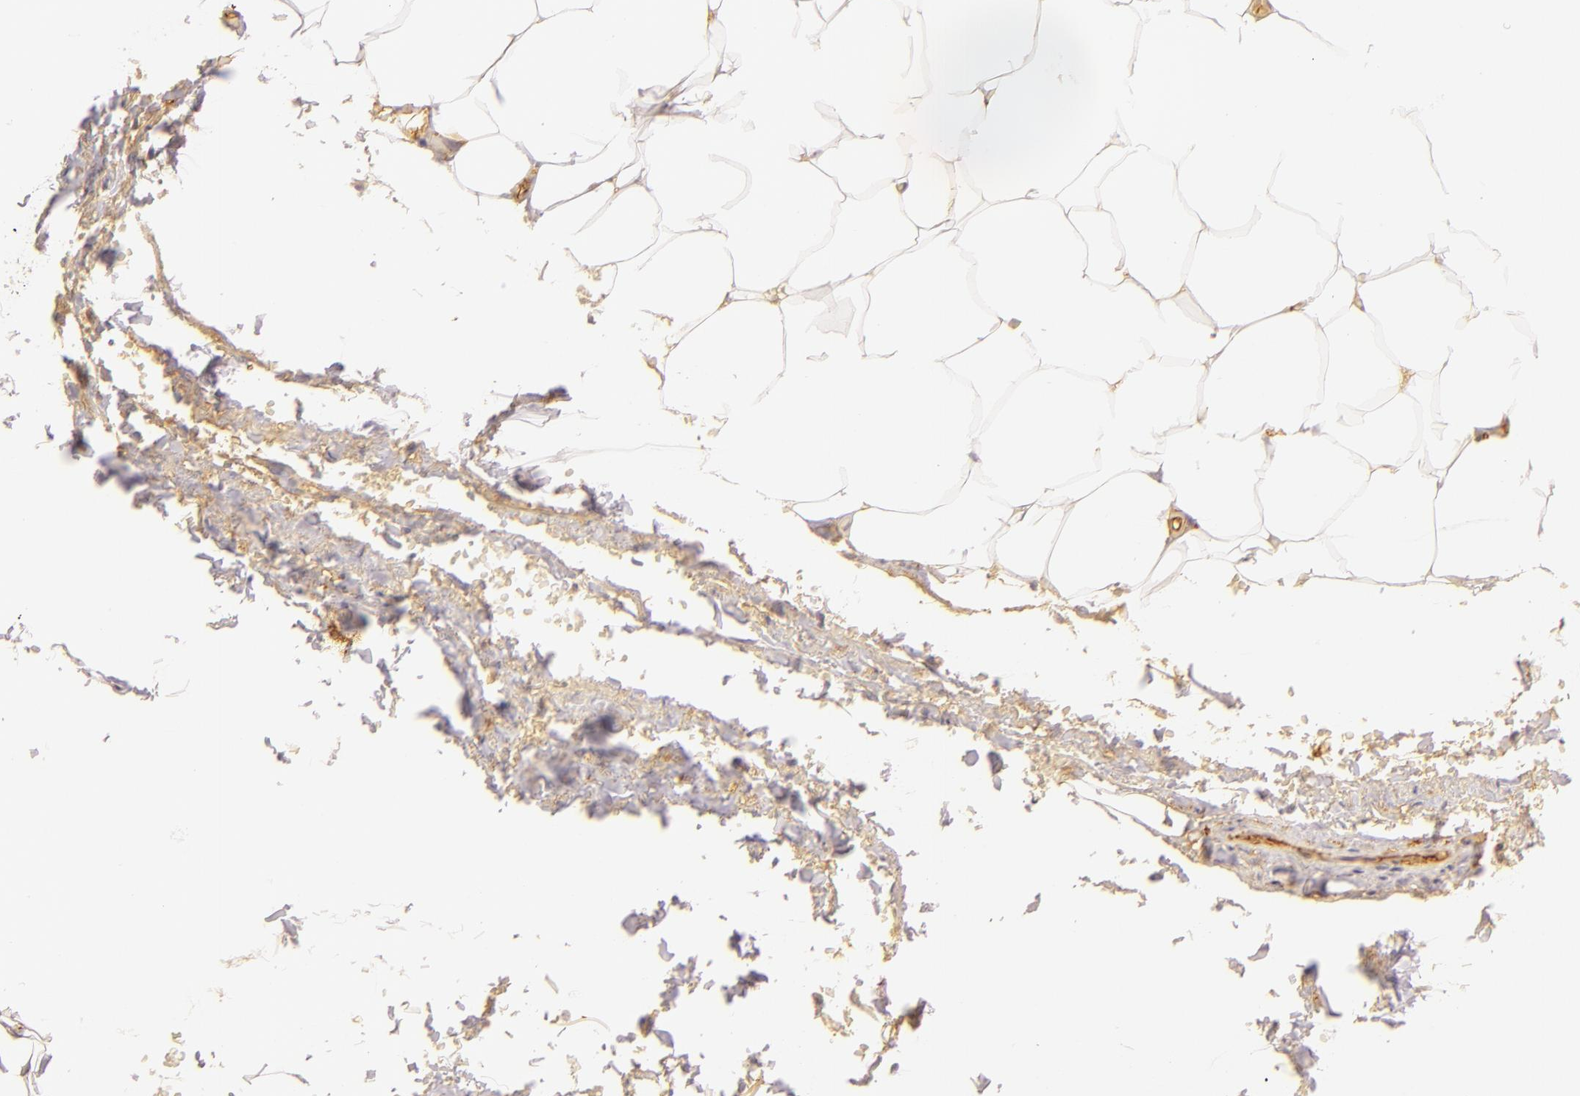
{"staining": {"intensity": "moderate", "quantity": "<25%", "location": "cytoplasmic/membranous"}, "tissue": "adipose tissue", "cell_type": "Adipocytes", "image_type": "normal", "snomed": [{"axis": "morphology", "description": "Normal tissue, NOS"}, {"axis": "topography", "description": "Soft tissue"}, {"axis": "topography", "description": "Peripheral nerve tissue"}], "caption": "Immunohistochemical staining of normal human adipose tissue reveals <25% levels of moderate cytoplasmic/membranous protein expression in about <25% of adipocytes.", "gene": "CD59", "patient": {"sex": "female", "age": 68}}